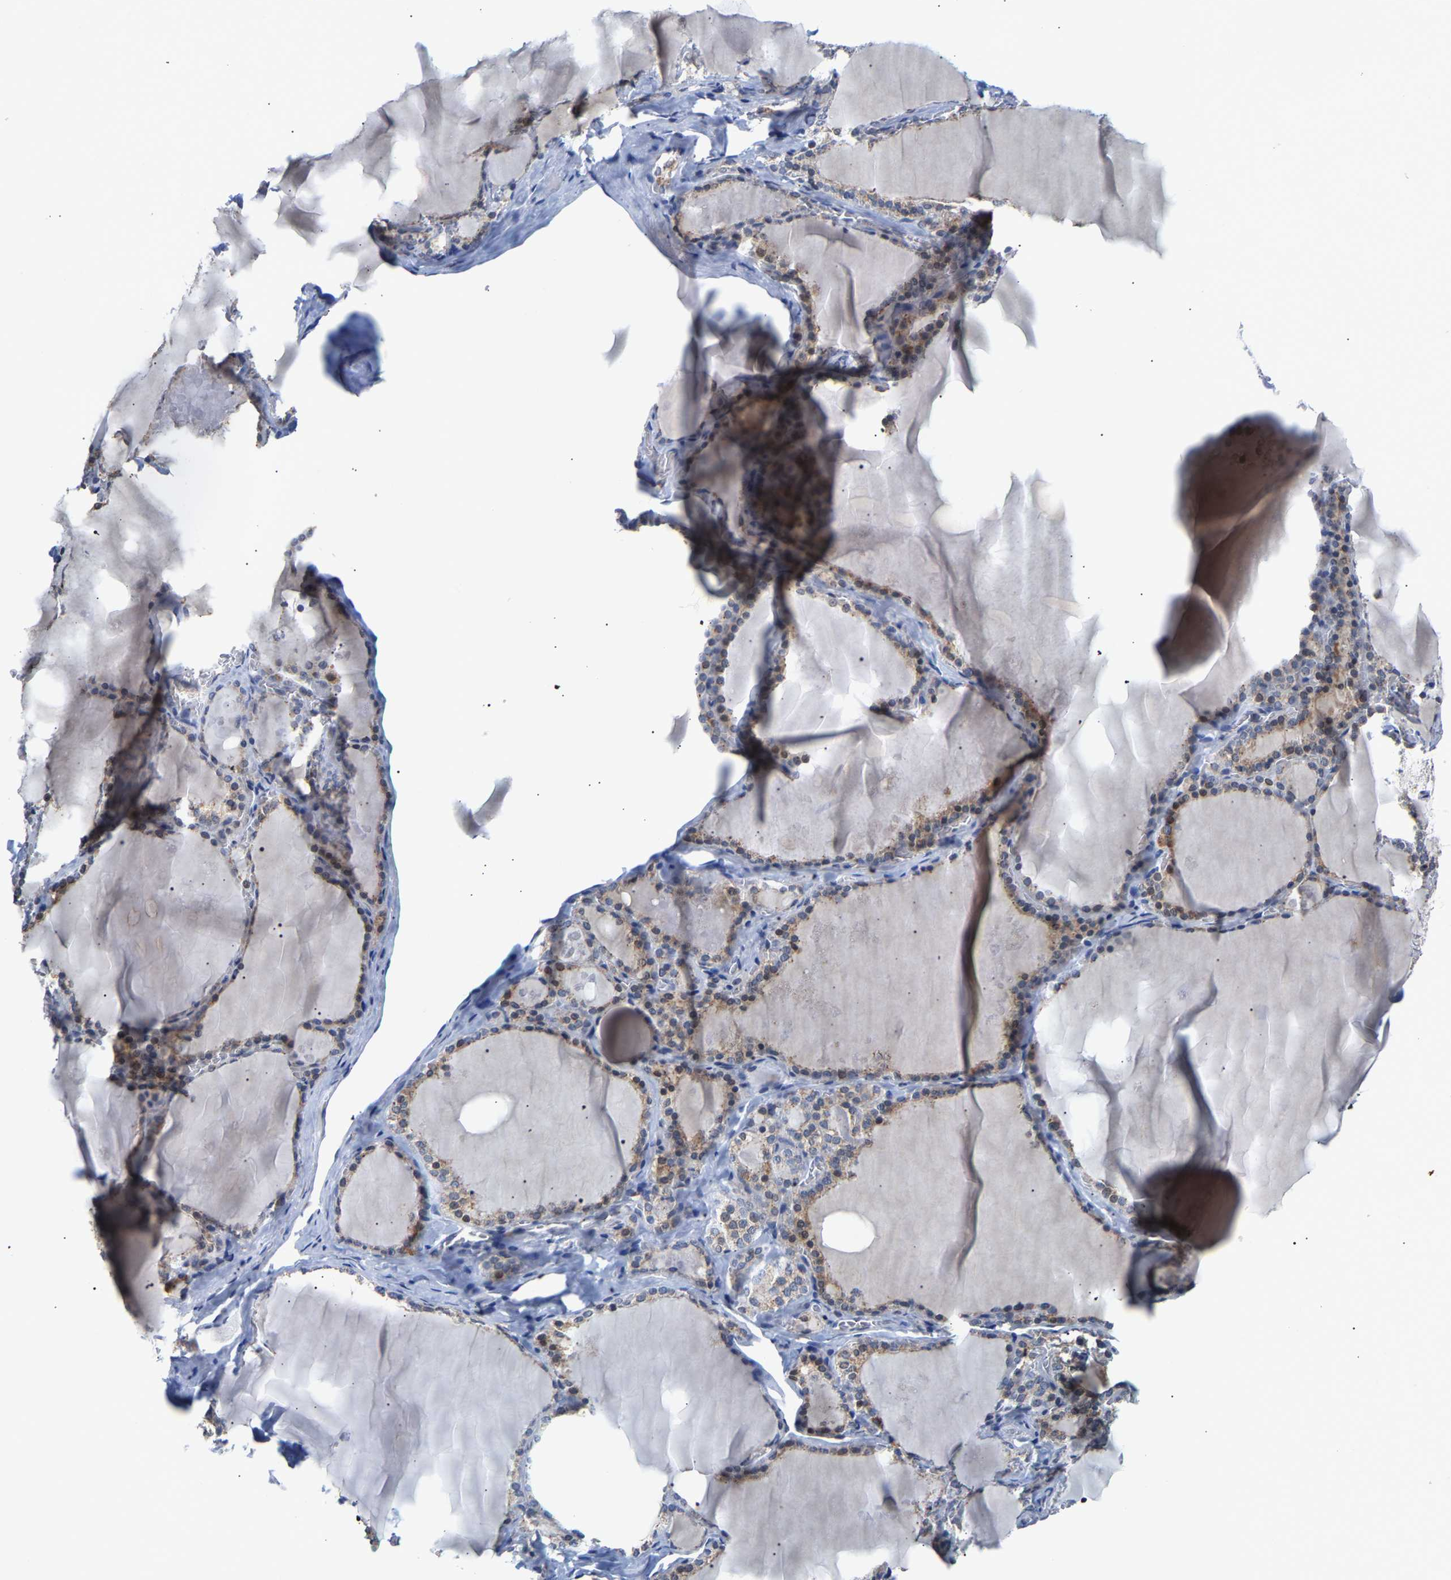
{"staining": {"intensity": "weak", "quantity": ">75%", "location": "cytoplasmic/membranous"}, "tissue": "thyroid gland", "cell_type": "Glandular cells", "image_type": "normal", "snomed": [{"axis": "morphology", "description": "Normal tissue, NOS"}, {"axis": "topography", "description": "Thyroid gland"}], "caption": "This photomicrograph exhibits IHC staining of normal thyroid gland, with low weak cytoplasmic/membranous staining in about >75% of glandular cells.", "gene": "PCNT", "patient": {"sex": "male", "age": 56}}